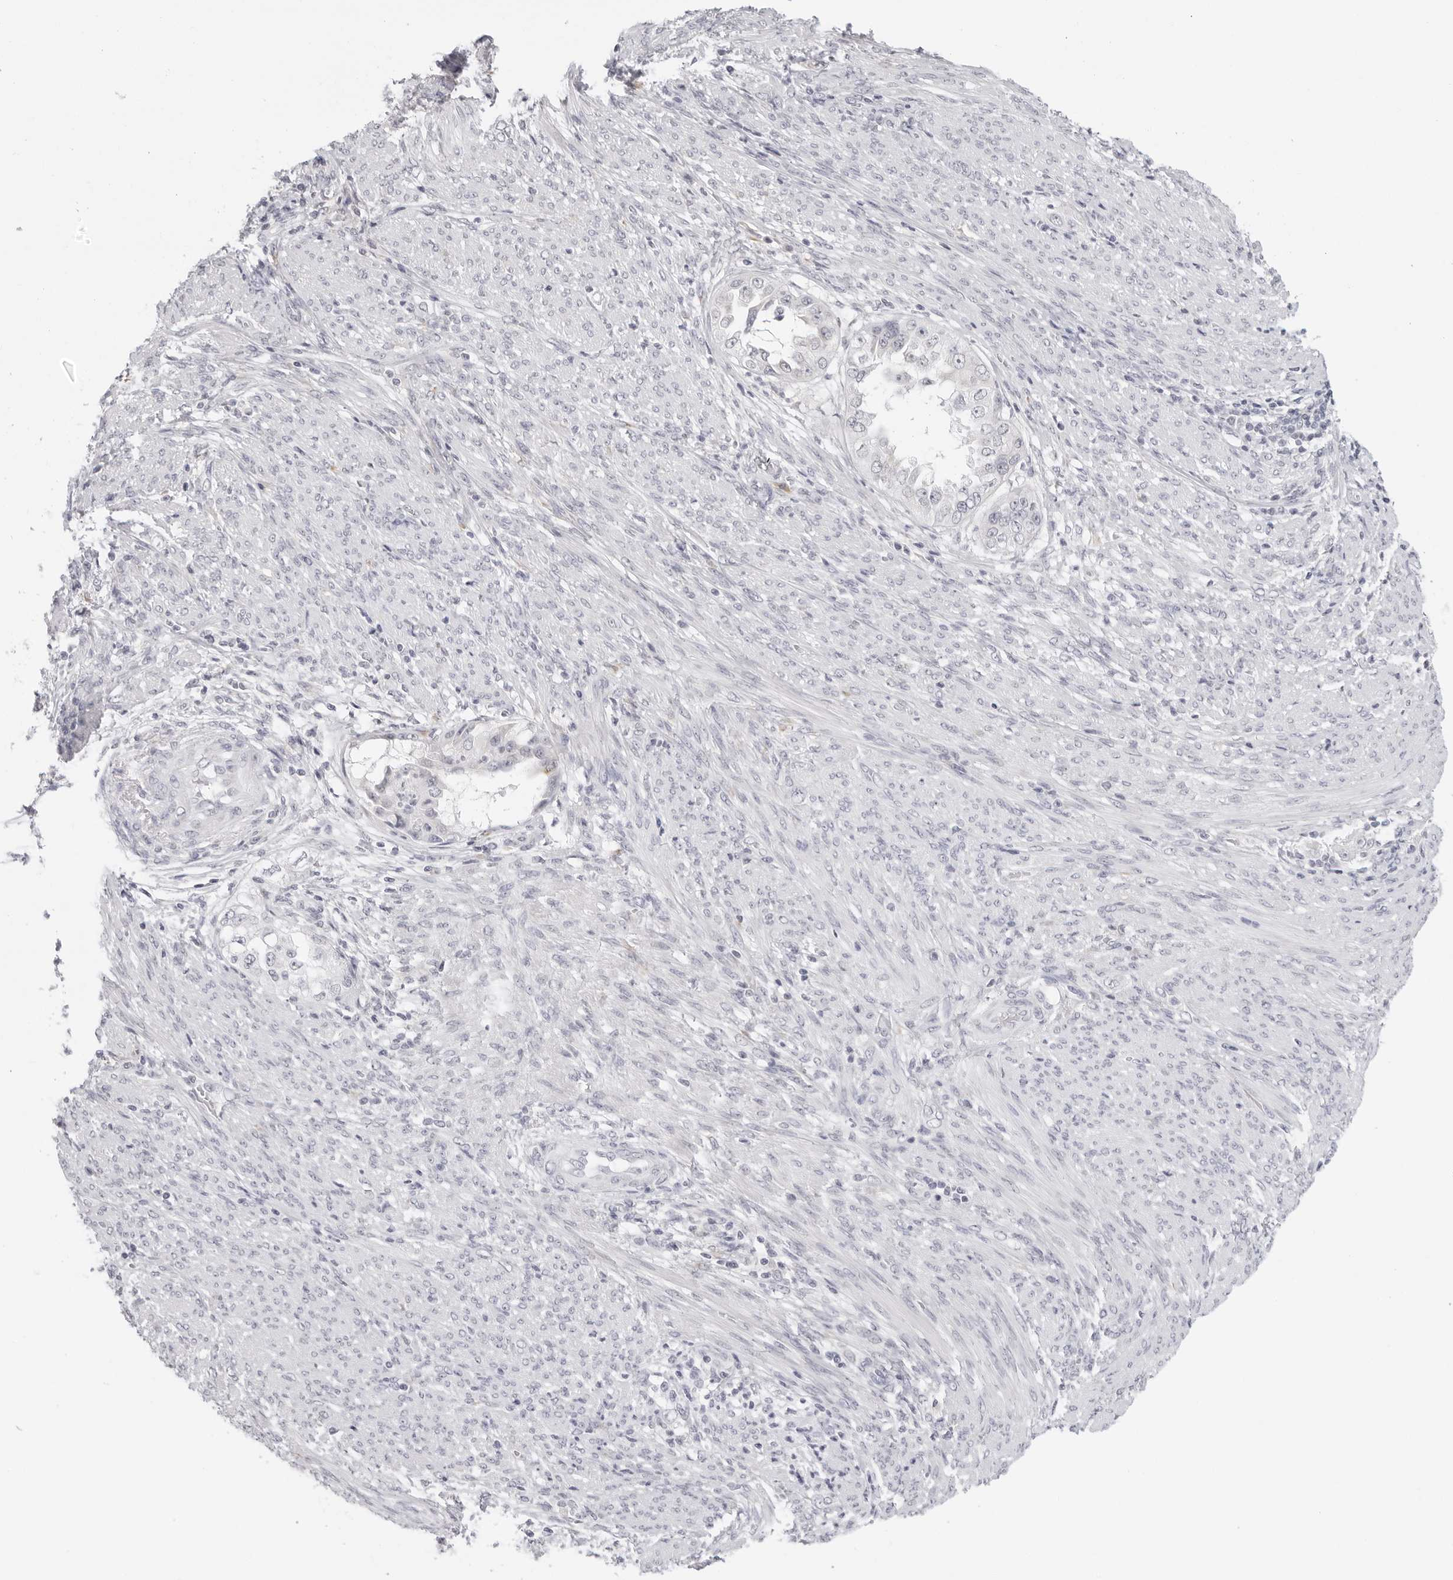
{"staining": {"intensity": "negative", "quantity": "none", "location": "none"}, "tissue": "endometrial cancer", "cell_type": "Tumor cells", "image_type": "cancer", "snomed": [{"axis": "morphology", "description": "Adenocarcinoma, NOS"}, {"axis": "topography", "description": "Endometrium"}], "caption": "This is a histopathology image of immunohistochemistry (IHC) staining of endometrial adenocarcinoma, which shows no expression in tumor cells.", "gene": "EDN2", "patient": {"sex": "female", "age": 85}}